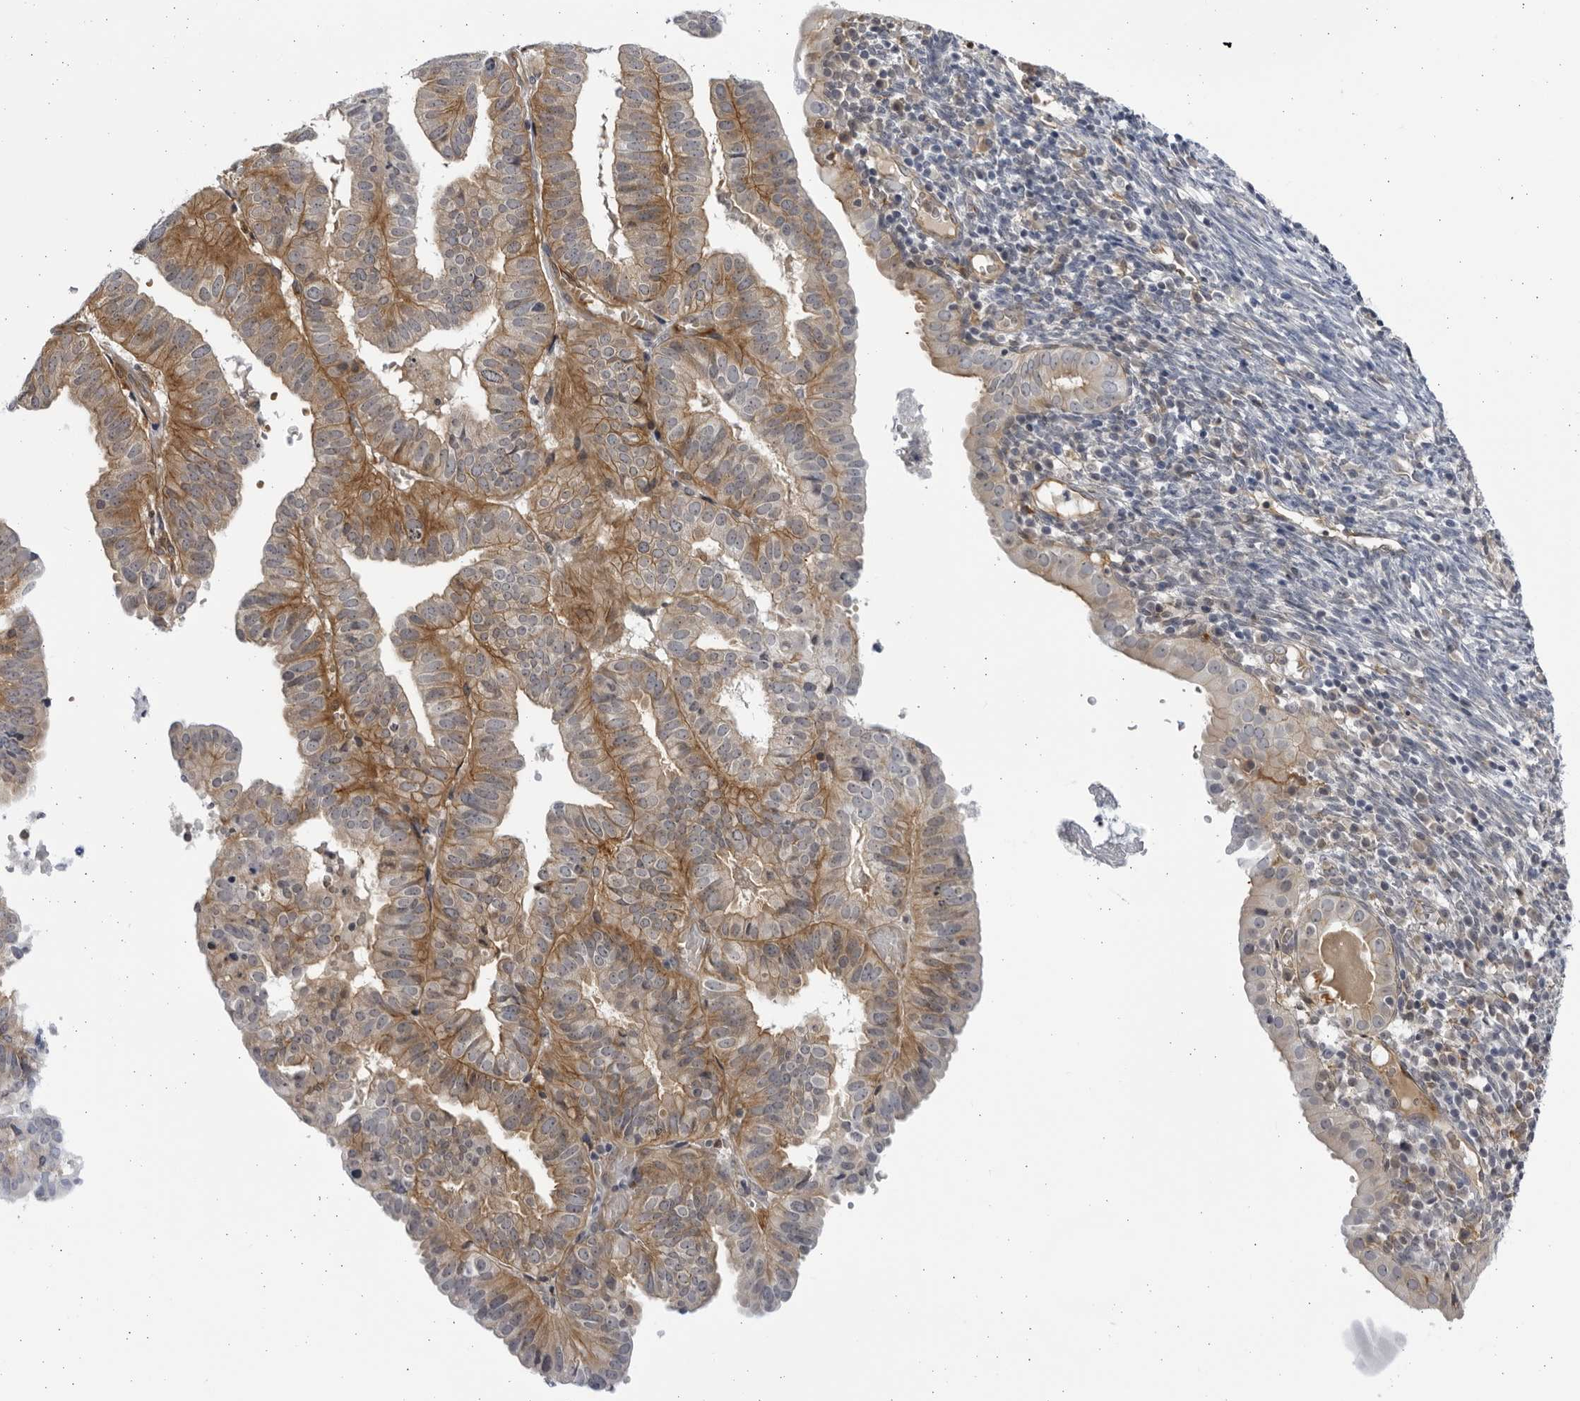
{"staining": {"intensity": "weak", "quantity": ">75%", "location": "cytoplasmic/membranous"}, "tissue": "endometrial cancer", "cell_type": "Tumor cells", "image_type": "cancer", "snomed": [{"axis": "morphology", "description": "Adenocarcinoma, NOS"}, {"axis": "topography", "description": "Uterus"}], "caption": "Protein expression analysis of human endometrial cancer (adenocarcinoma) reveals weak cytoplasmic/membranous expression in approximately >75% of tumor cells.", "gene": "BMP2K", "patient": {"sex": "female", "age": 77}}